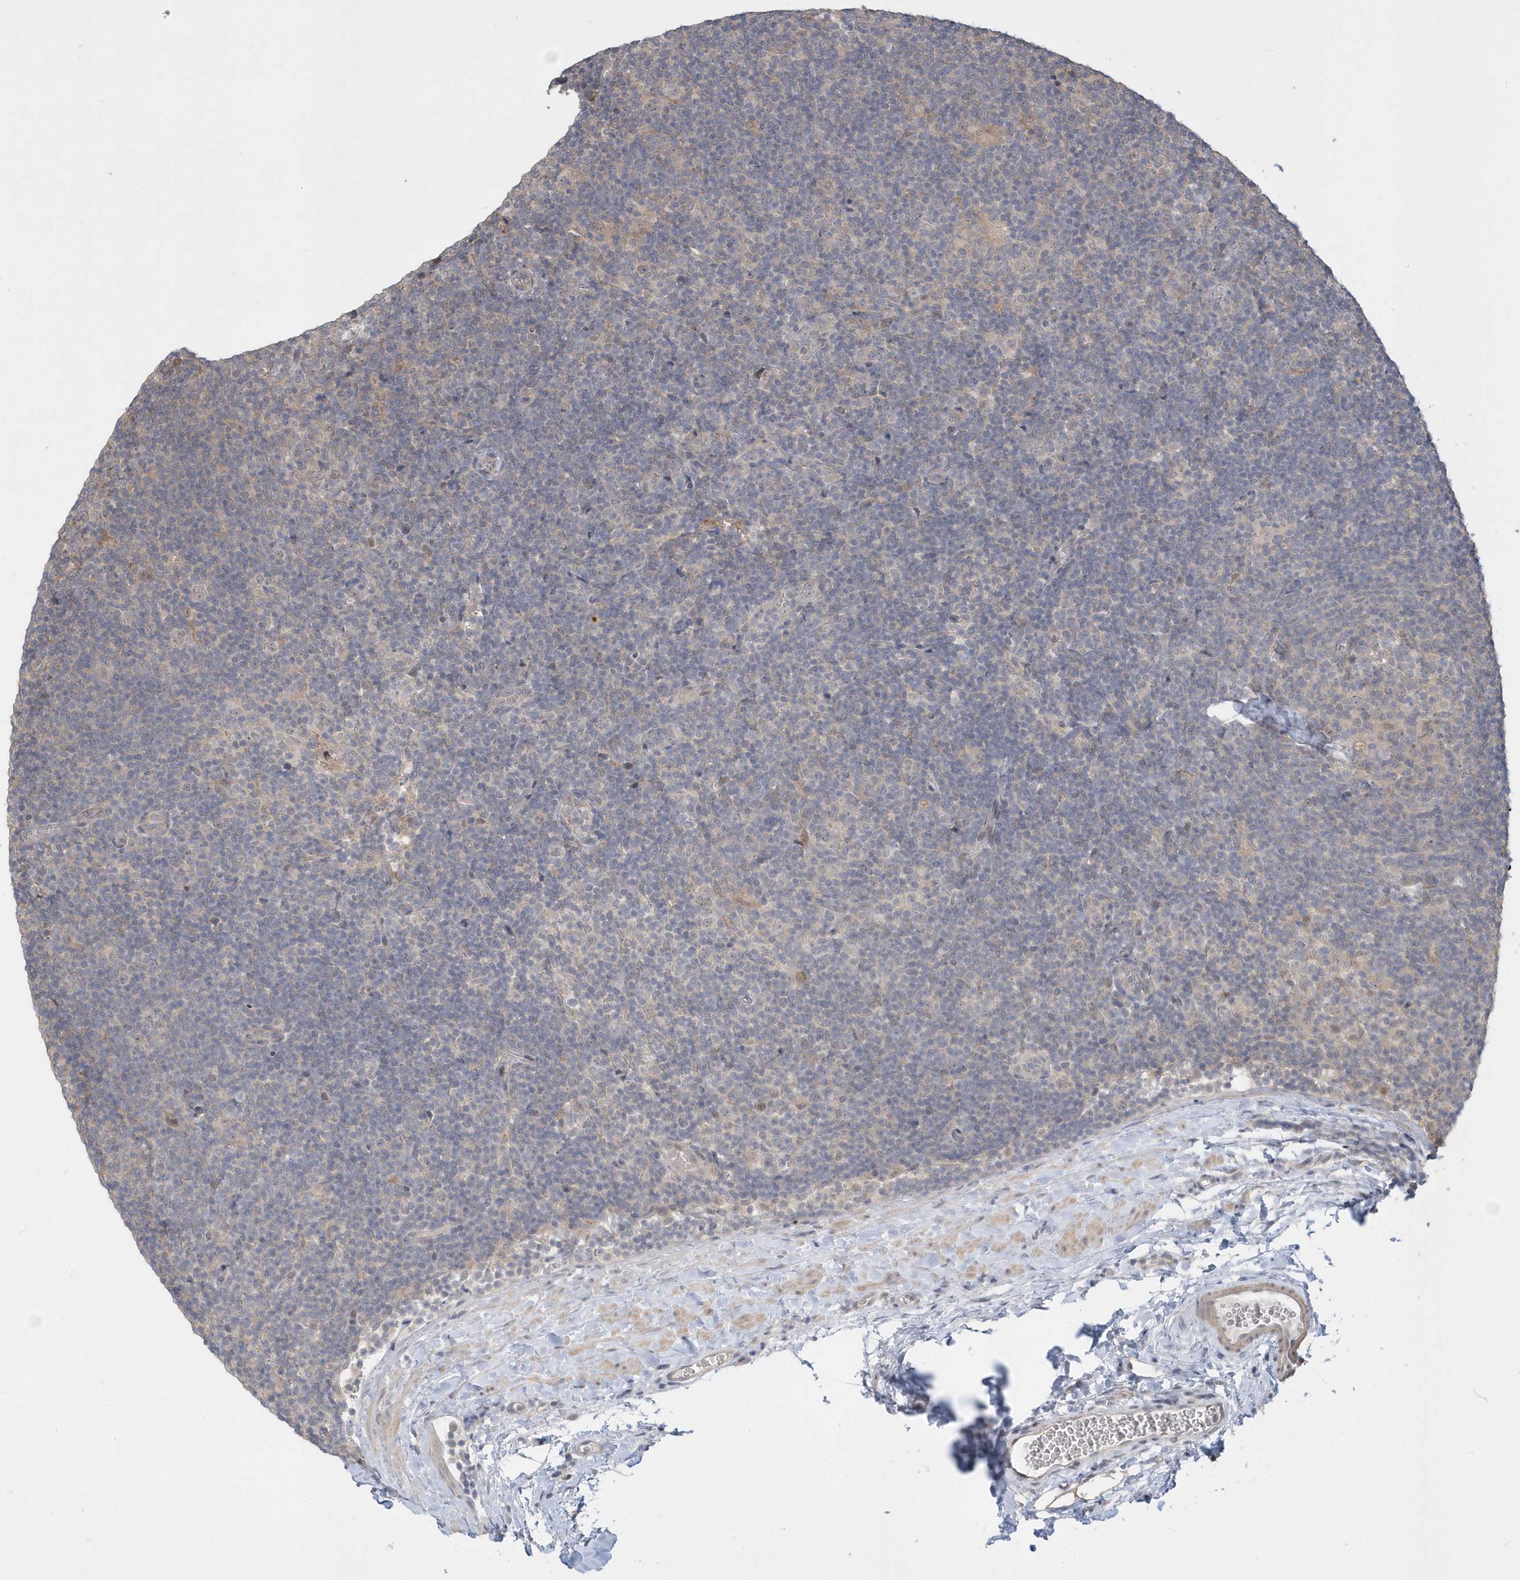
{"staining": {"intensity": "negative", "quantity": "none", "location": "none"}, "tissue": "lymphoma", "cell_type": "Tumor cells", "image_type": "cancer", "snomed": [{"axis": "morphology", "description": "Hodgkin's disease, NOS"}, {"axis": "topography", "description": "Lymph node"}], "caption": "Hodgkin's disease stained for a protein using IHC demonstrates no staining tumor cells.", "gene": "TSPEAR", "patient": {"sex": "female", "age": 57}}